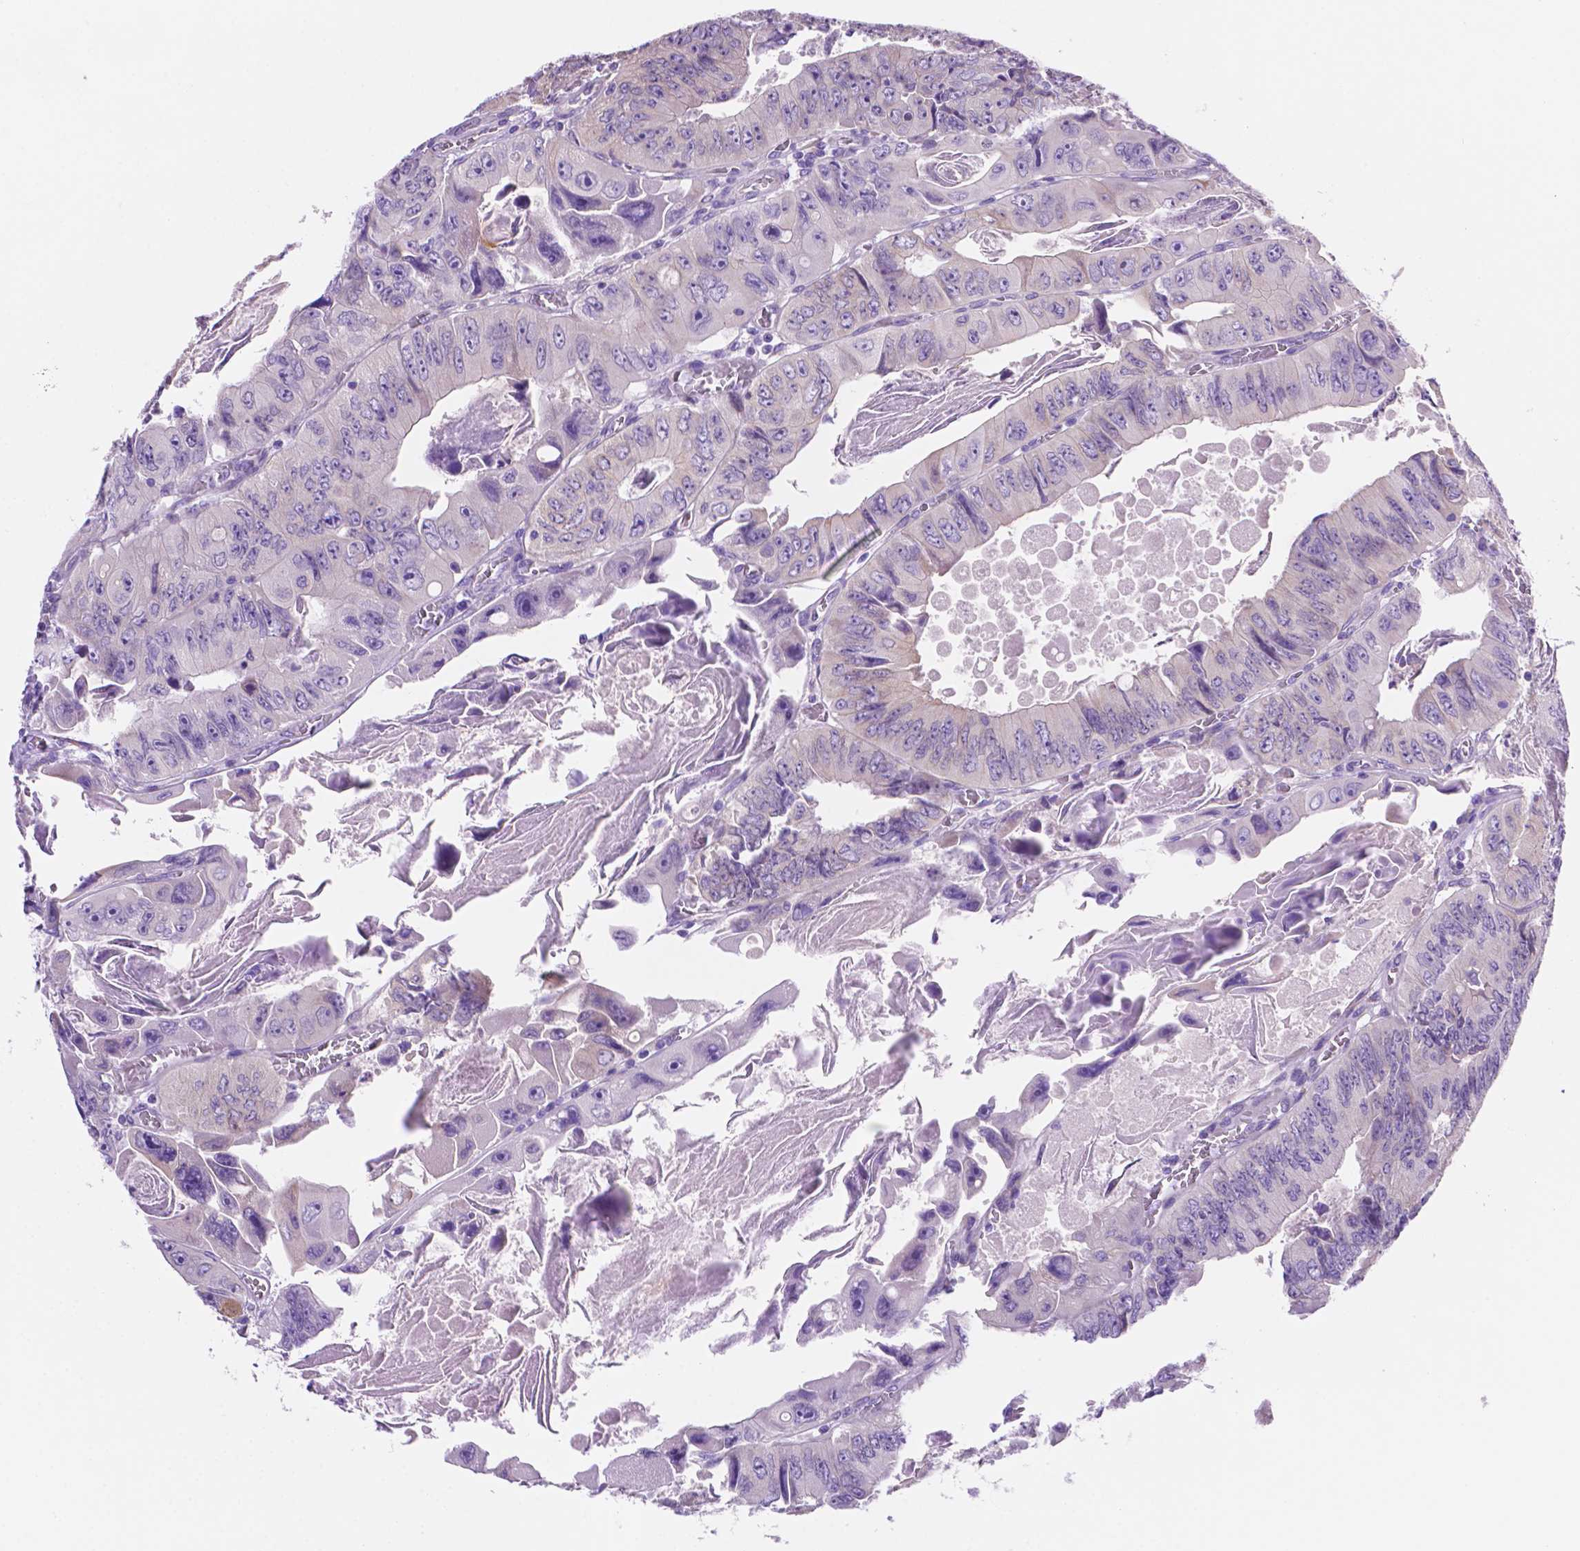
{"staining": {"intensity": "negative", "quantity": "none", "location": "none"}, "tissue": "colorectal cancer", "cell_type": "Tumor cells", "image_type": "cancer", "snomed": [{"axis": "morphology", "description": "Adenocarcinoma, NOS"}, {"axis": "topography", "description": "Colon"}], "caption": "Protein analysis of adenocarcinoma (colorectal) reveals no significant expression in tumor cells.", "gene": "CEACAM7", "patient": {"sex": "female", "age": 84}}